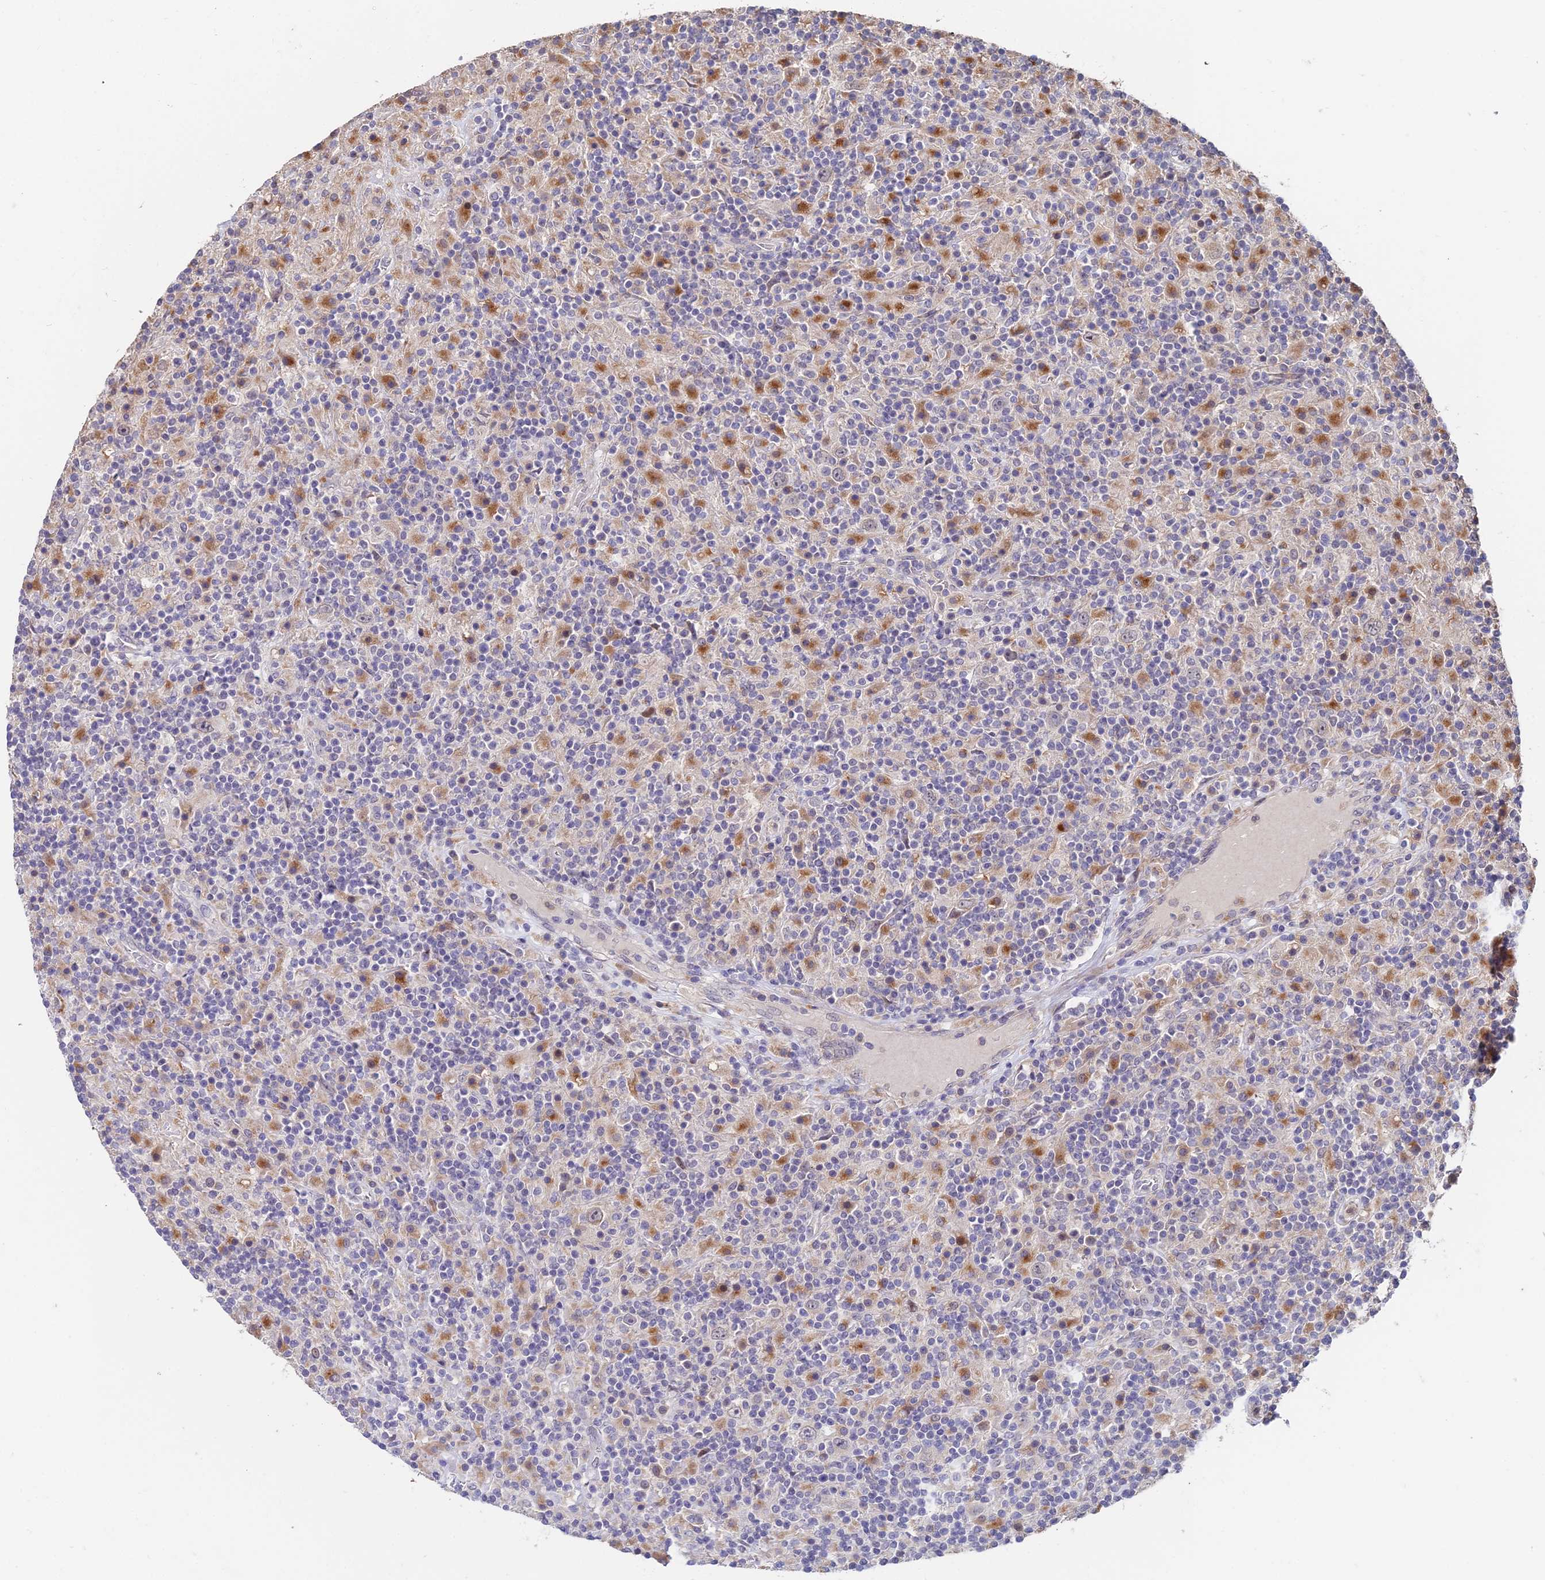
{"staining": {"intensity": "negative", "quantity": "none", "location": "none"}, "tissue": "lymphoma", "cell_type": "Tumor cells", "image_type": "cancer", "snomed": [{"axis": "morphology", "description": "Hodgkin's disease, NOS"}, {"axis": "topography", "description": "Lymph node"}], "caption": "The histopathology image shows no staining of tumor cells in Hodgkin's disease.", "gene": "ACTR5", "patient": {"sex": "male", "age": 70}}